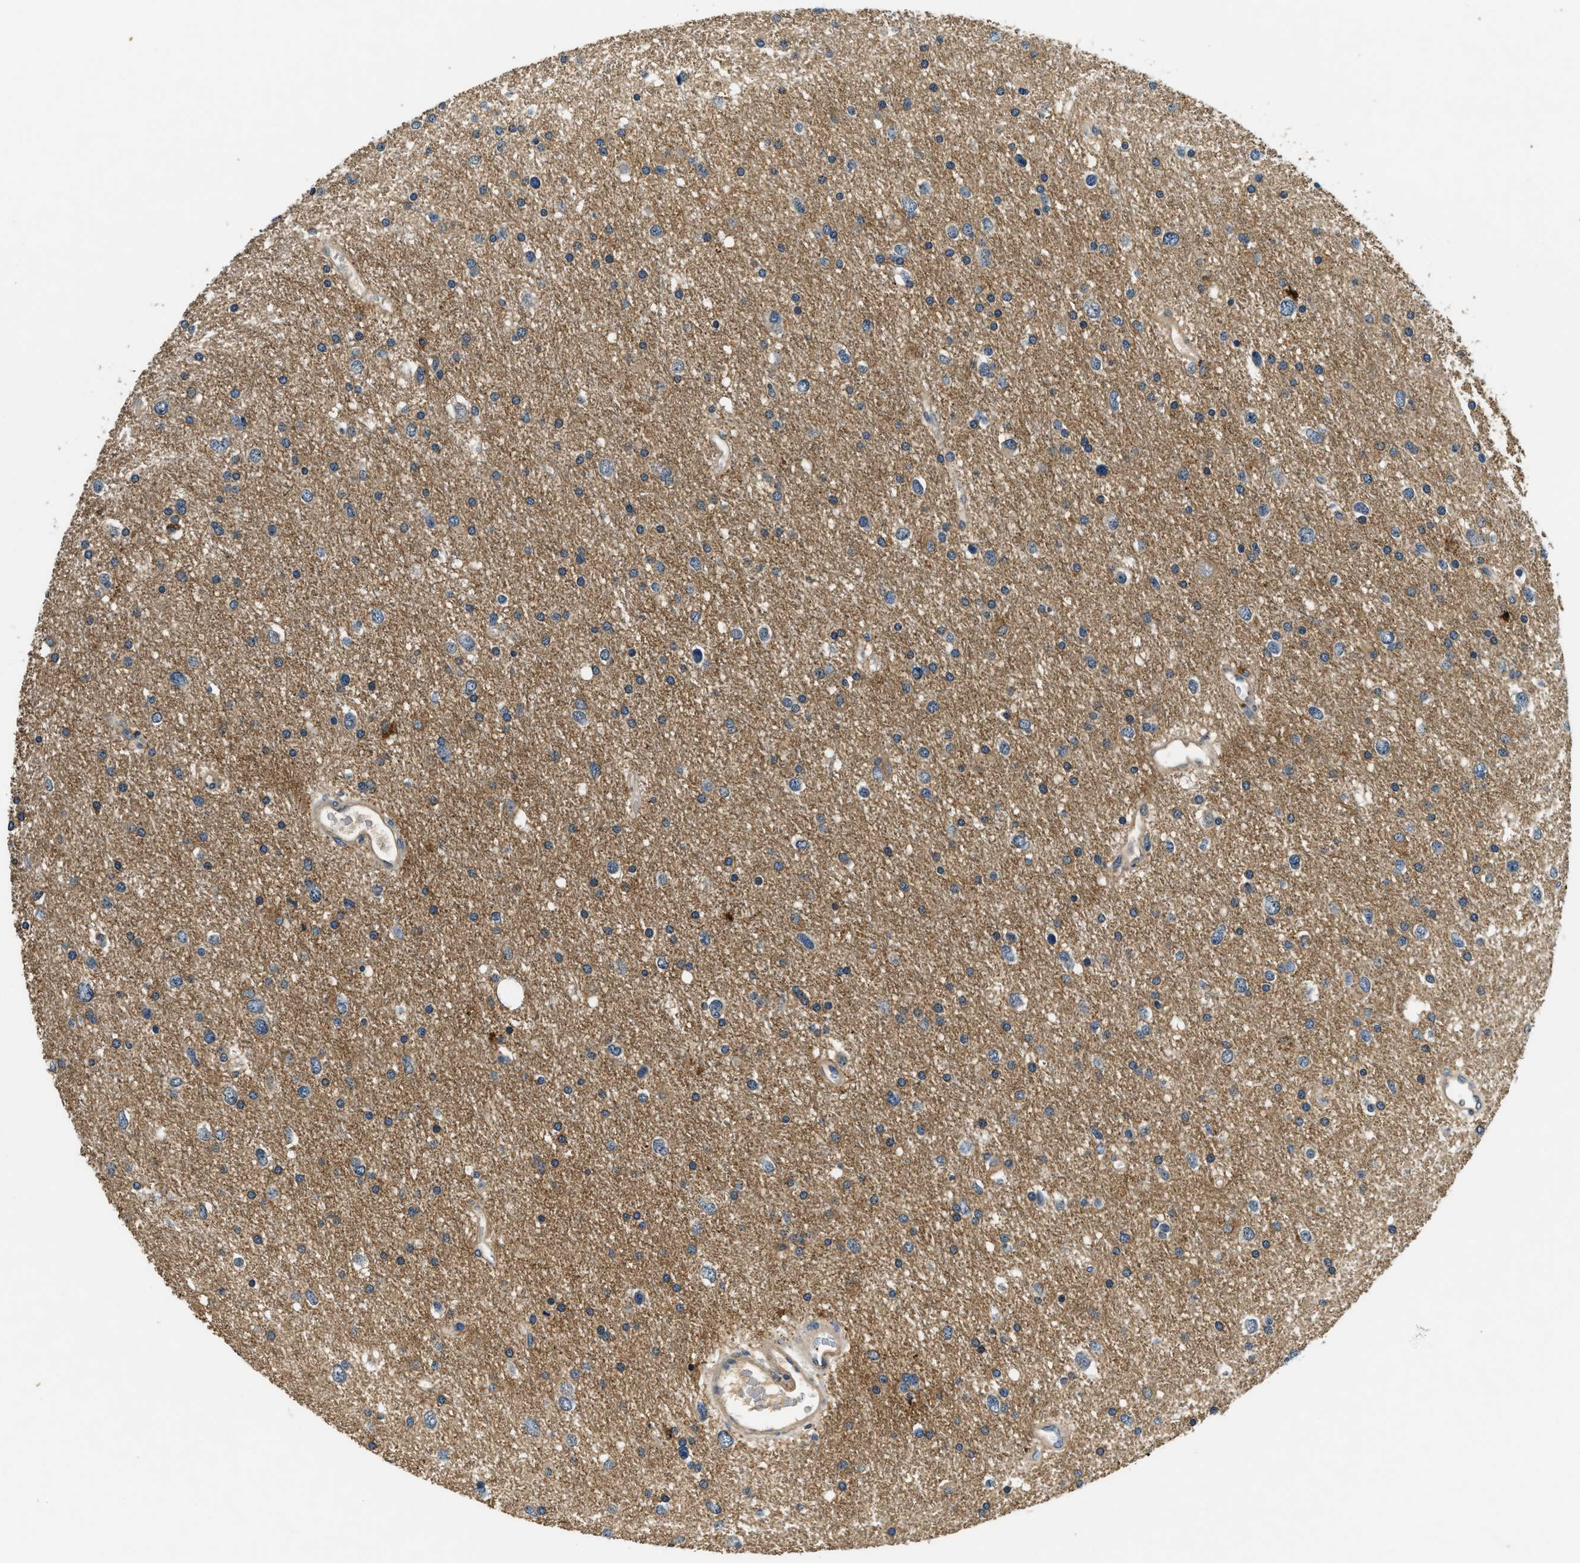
{"staining": {"intensity": "moderate", "quantity": ">75%", "location": "cytoplasmic/membranous"}, "tissue": "glioma", "cell_type": "Tumor cells", "image_type": "cancer", "snomed": [{"axis": "morphology", "description": "Glioma, malignant, Low grade"}, {"axis": "topography", "description": "Brain"}], "caption": "Malignant glioma (low-grade) was stained to show a protein in brown. There is medium levels of moderate cytoplasmic/membranous staining in approximately >75% of tumor cells. (DAB IHC with brightfield microscopy, high magnification).", "gene": "RESF1", "patient": {"sex": "female", "age": 37}}